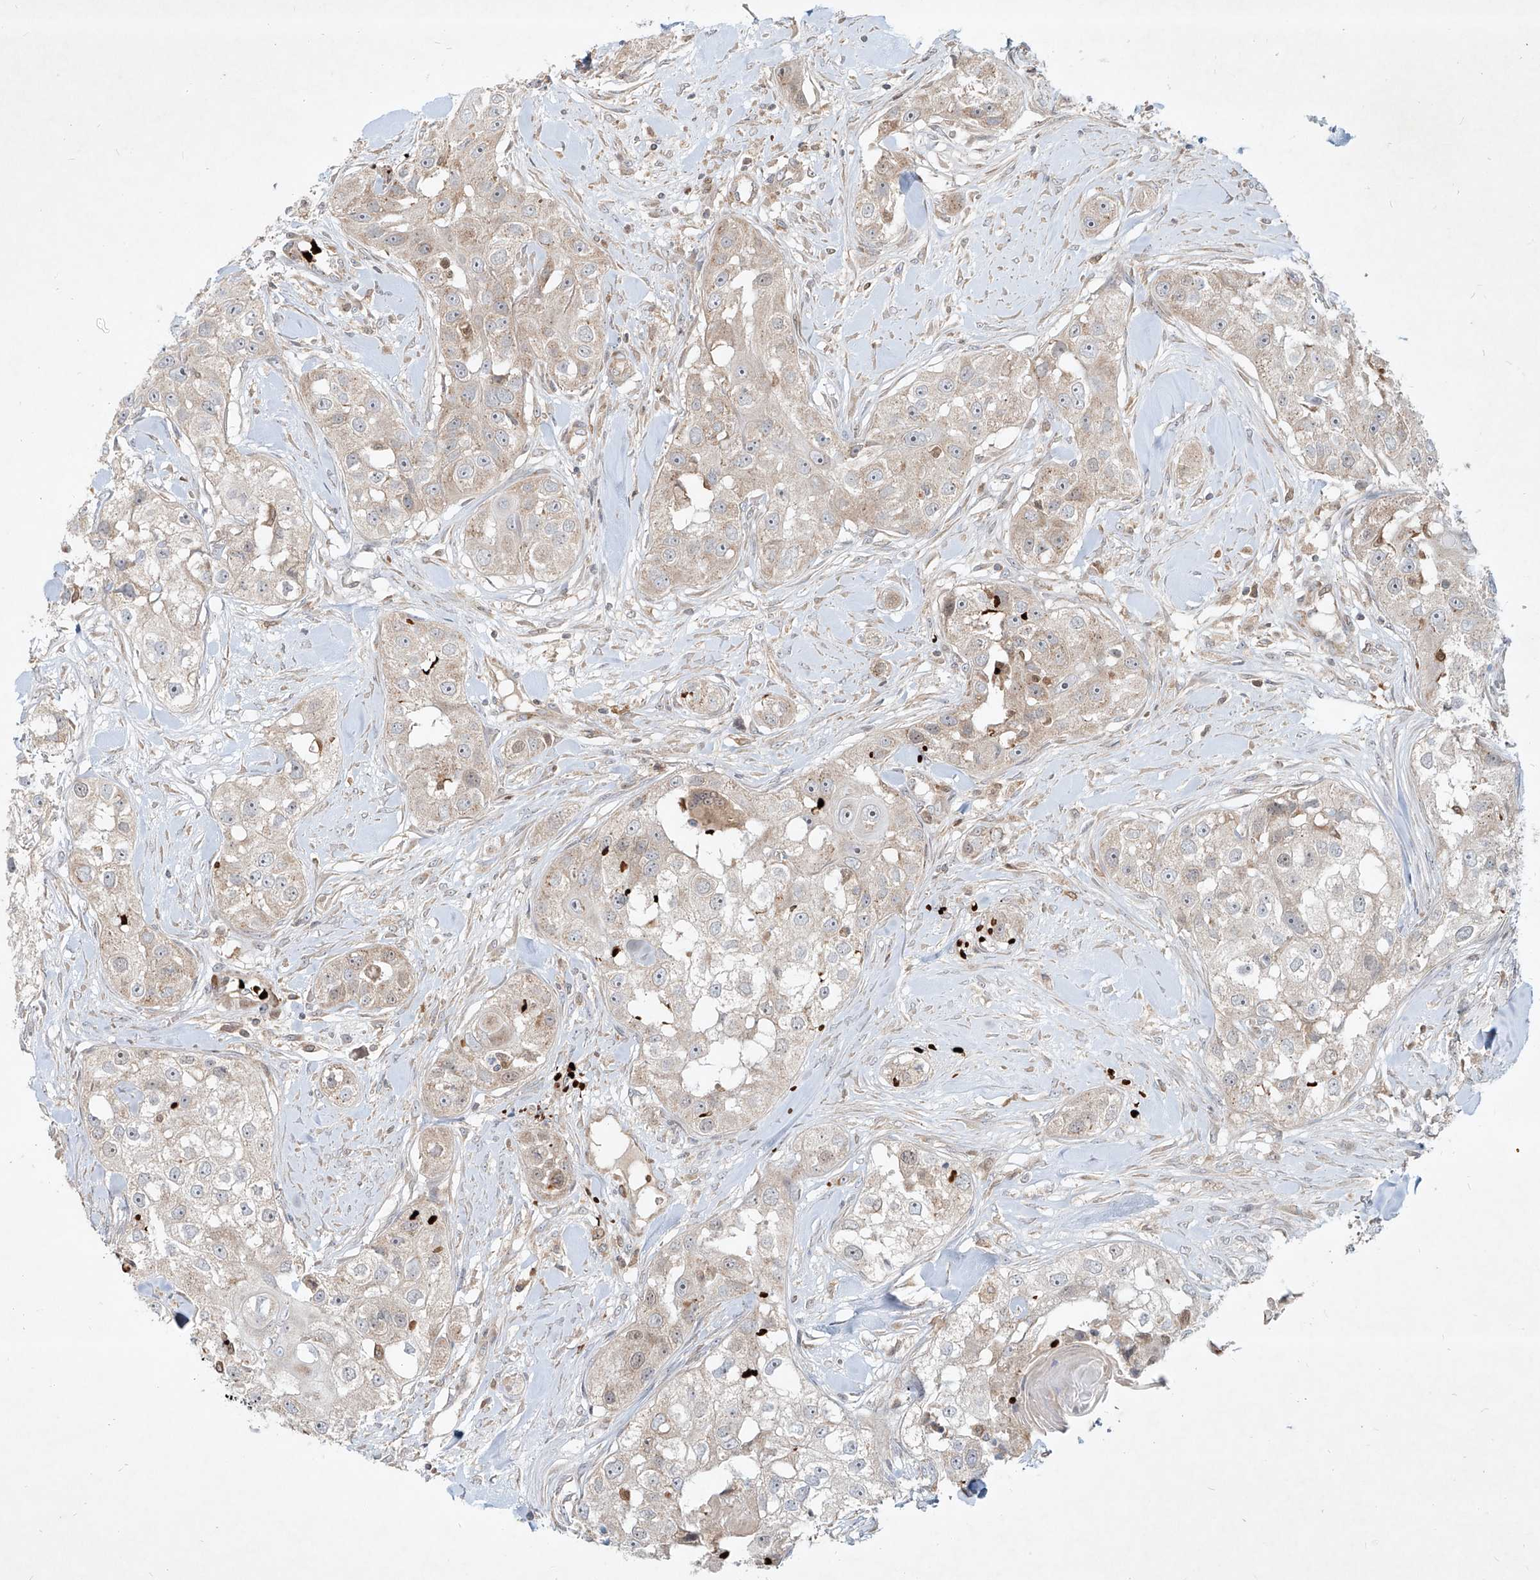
{"staining": {"intensity": "weak", "quantity": "25%-75%", "location": "cytoplasmic/membranous,nuclear"}, "tissue": "head and neck cancer", "cell_type": "Tumor cells", "image_type": "cancer", "snomed": [{"axis": "morphology", "description": "Normal tissue, NOS"}, {"axis": "morphology", "description": "Squamous cell carcinoma, NOS"}, {"axis": "topography", "description": "Skeletal muscle"}, {"axis": "topography", "description": "Head-Neck"}], "caption": "Brown immunohistochemical staining in head and neck squamous cell carcinoma displays weak cytoplasmic/membranous and nuclear expression in approximately 25%-75% of tumor cells.", "gene": "FGD2", "patient": {"sex": "male", "age": 51}}